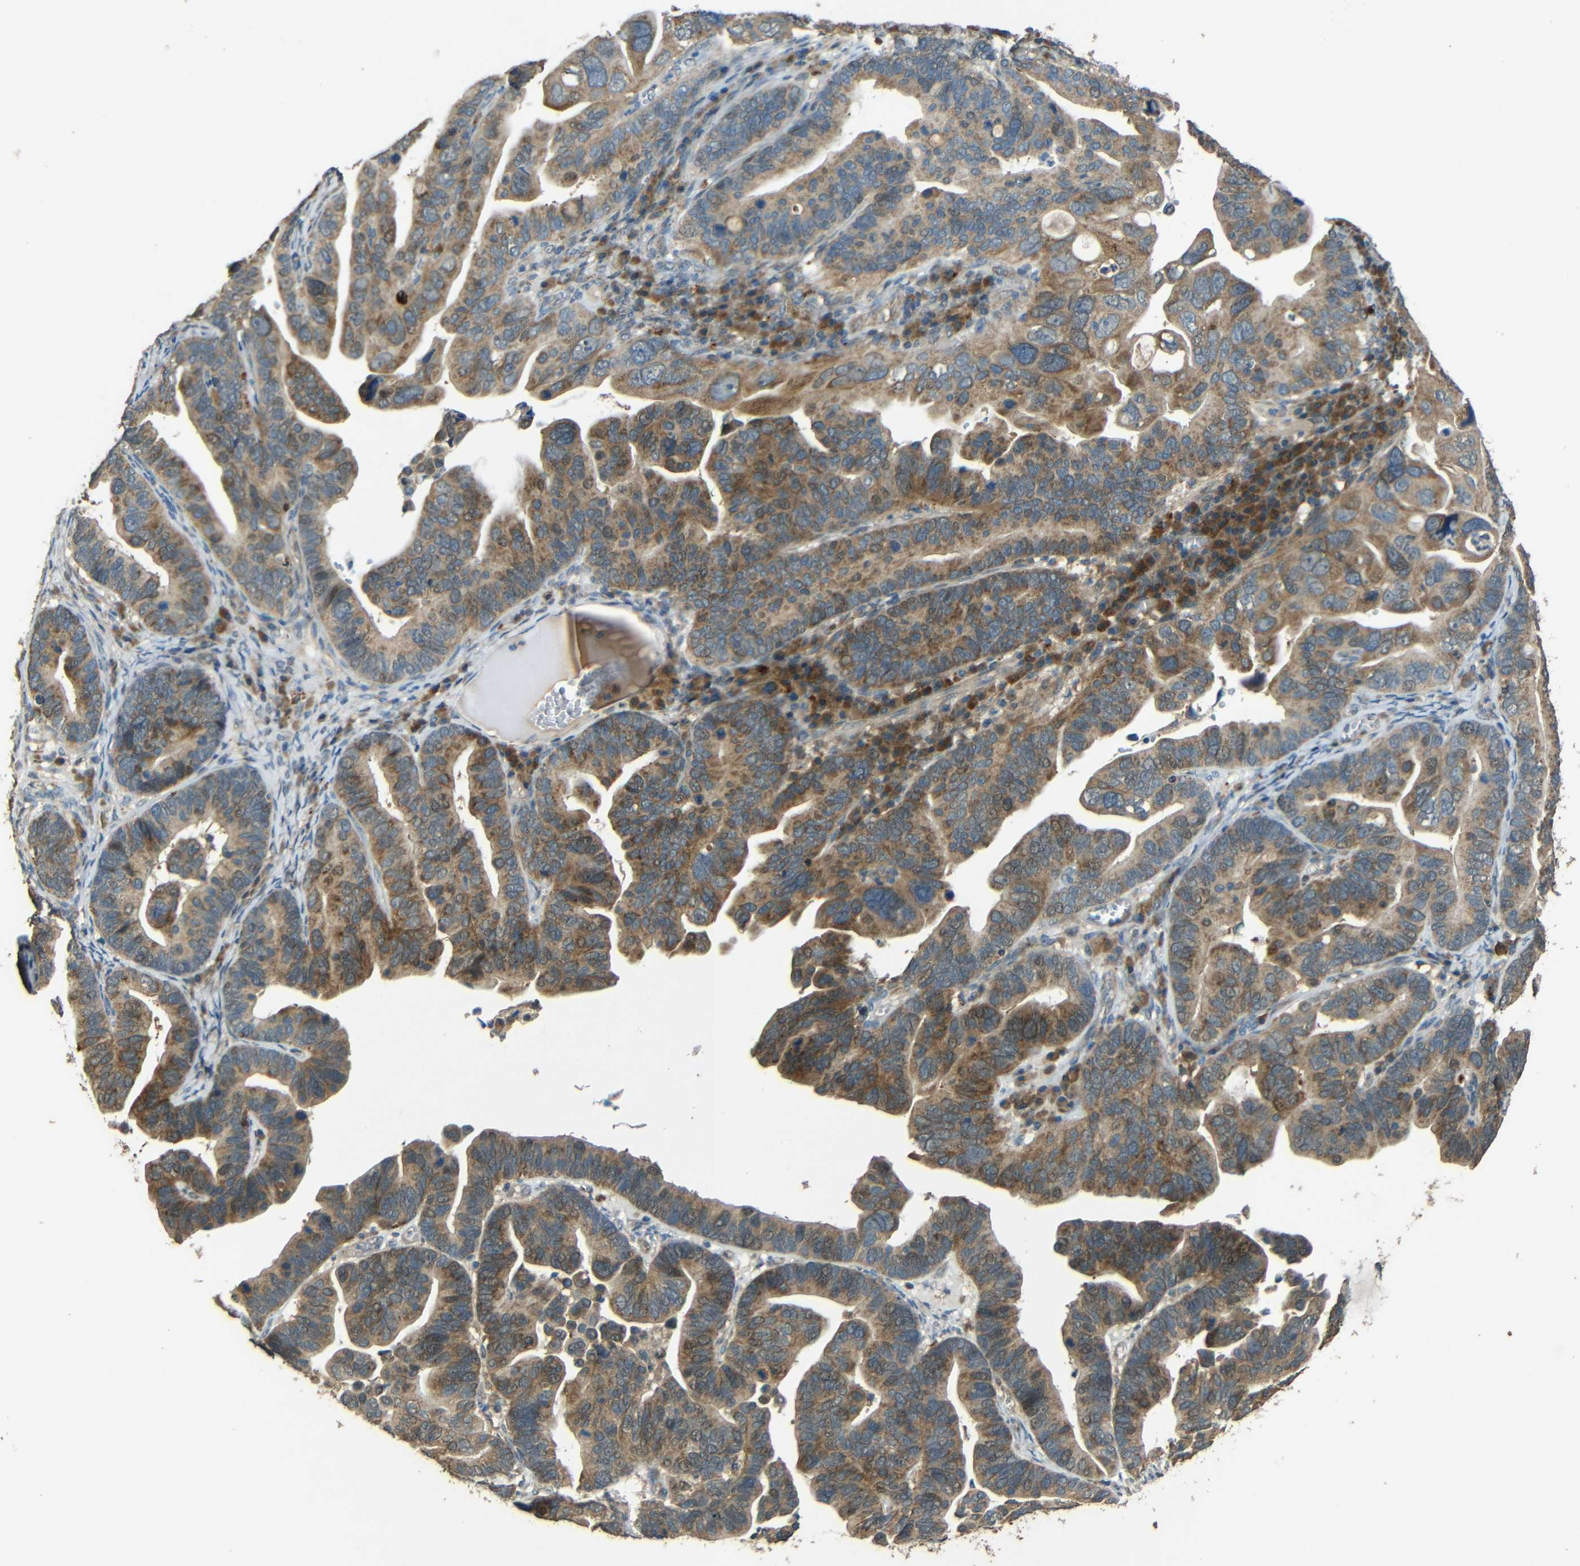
{"staining": {"intensity": "moderate", "quantity": "25%-75%", "location": "cytoplasmic/membranous"}, "tissue": "ovarian cancer", "cell_type": "Tumor cells", "image_type": "cancer", "snomed": [{"axis": "morphology", "description": "Cystadenocarcinoma, serous, NOS"}, {"axis": "topography", "description": "Ovary"}], "caption": "Immunohistochemical staining of serous cystadenocarcinoma (ovarian) displays medium levels of moderate cytoplasmic/membranous staining in approximately 25%-75% of tumor cells.", "gene": "ACACA", "patient": {"sex": "female", "age": 56}}